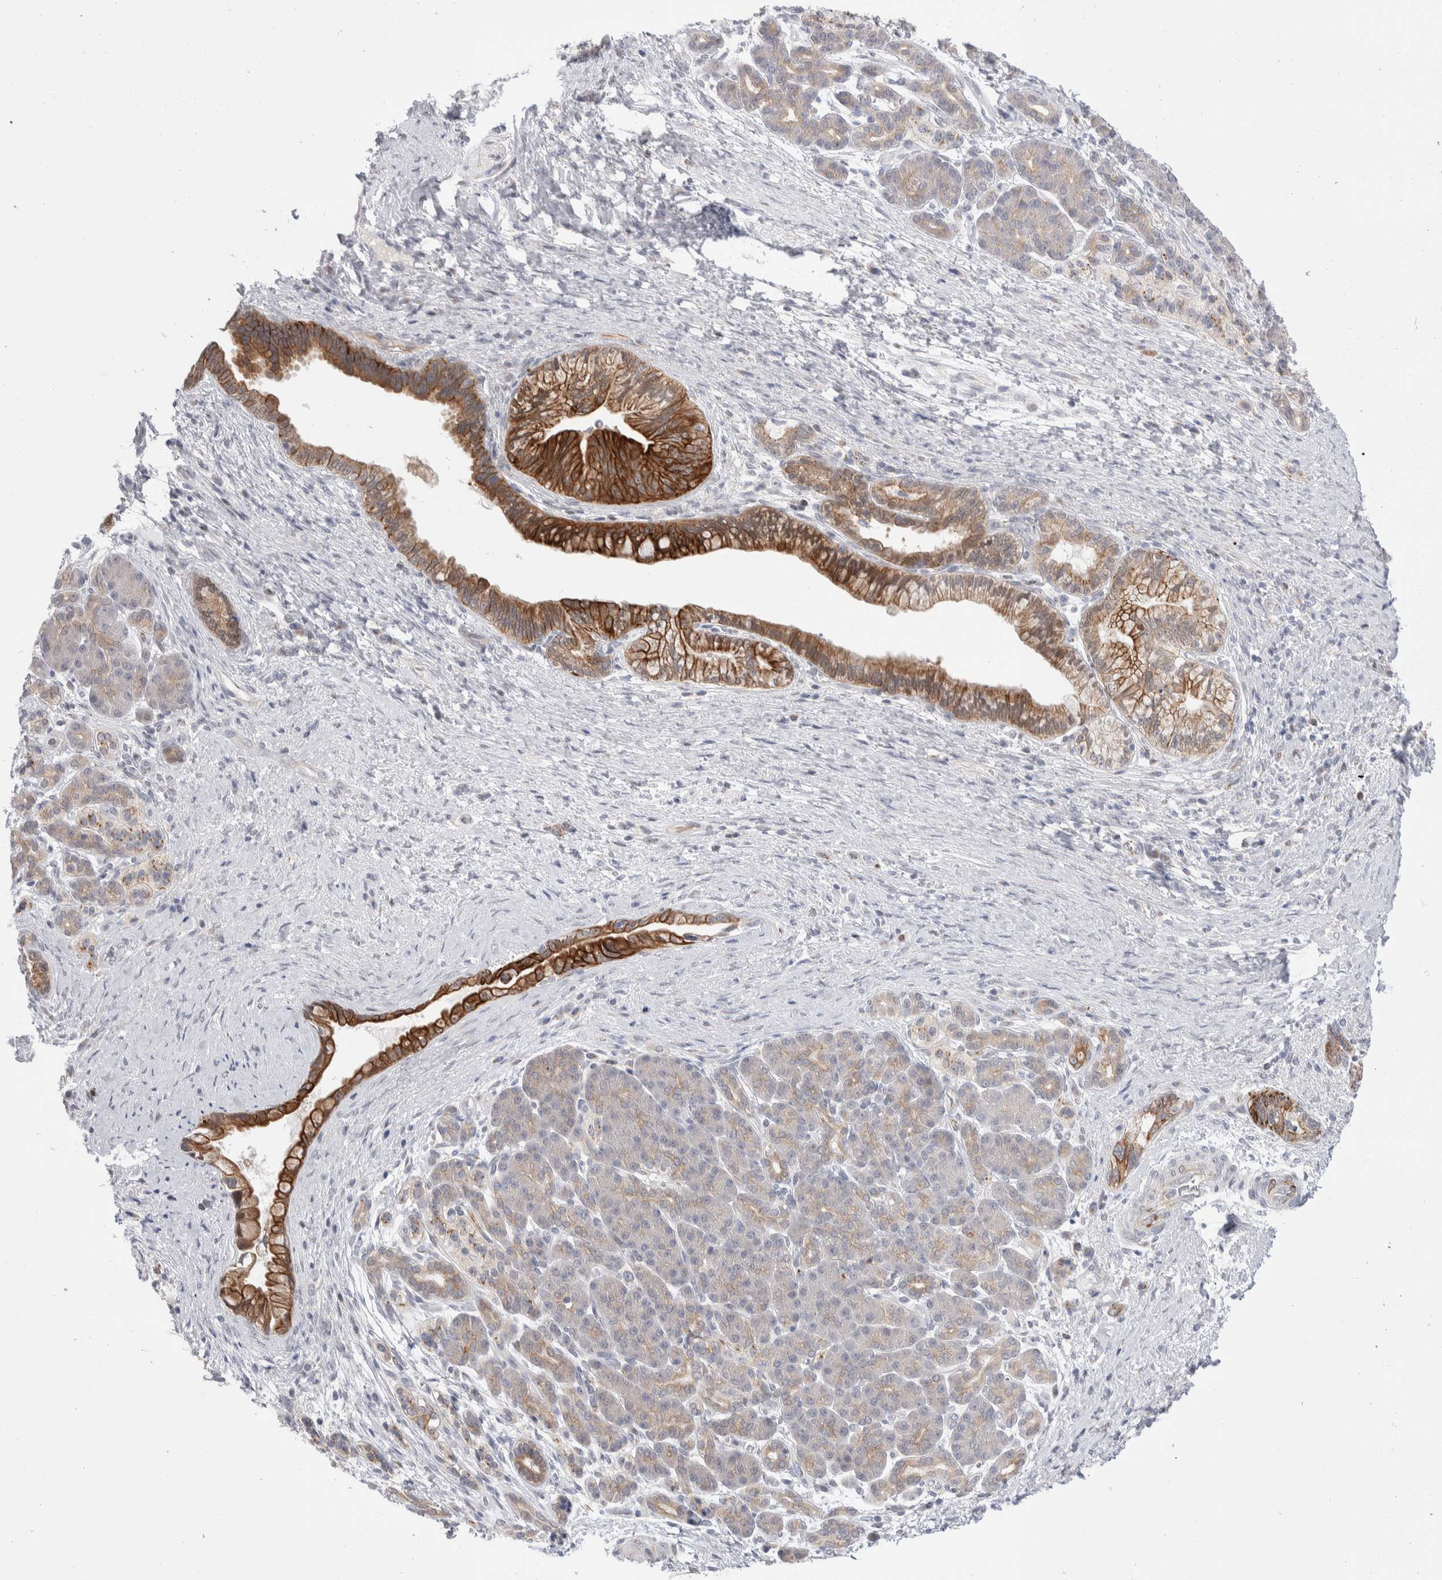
{"staining": {"intensity": "strong", "quantity": ">75%", "location": "cytoplasmic/membranous"}, "tissue": "pancreatic cancer", "cell_type": "Tumor cells", "image_type": "cancer", "snomed": [{"axis": "morphology", "description": "Adenocarcinoma, NOS"}, {"axis": "topography", "description": "Pancreas"}], "caption": "Strong cytoplasmic/membranous protein staining is appreciated in approximately >75% of tumor cells in pancreatic adenocarcinoma.", "gene": "C1orf112", "patient": {"sex": "male", "age": 59}}